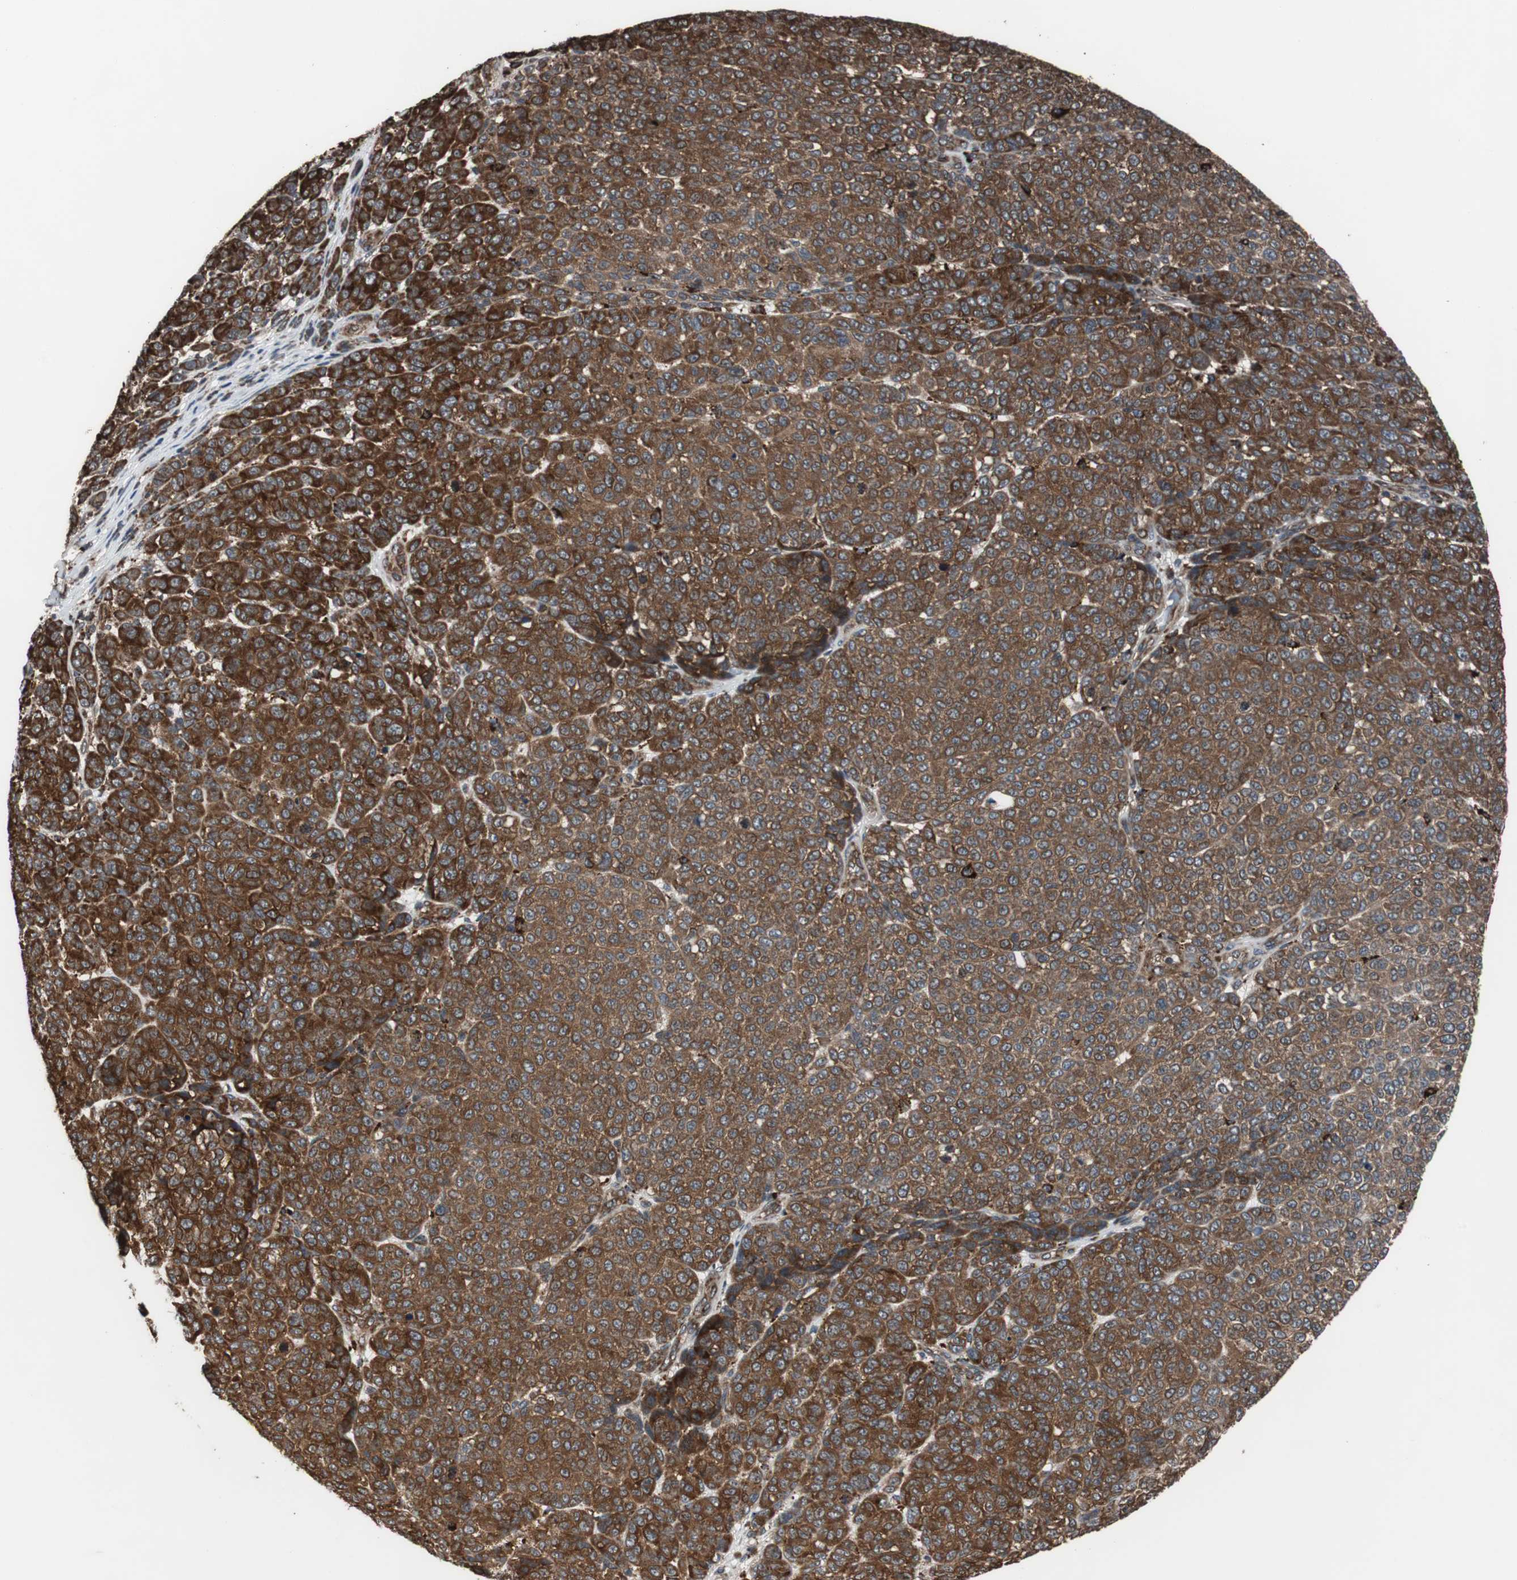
{"staining": {"intensity": "strong", "quantity": ">75%", "location": "cytoplasmic/membranous"}, "tissue": "melanoma", "cell_type": "Tumor cells", "image_type": "cancer", "snomed": [{"axis": "morphology", "description": "Malignant melanoma, NOS"}, {"axis": "topography", "description": "Skin"}], "caption": "High-magnification brightfield microscopy of melanoma stained with DAB (3,3'-diaminobenzidine) (brown) and counterstained with hematoxylin (blue). tumor cells exhibit strong cytoplasmic/membranous positivity is seen in about>75% of cells. Nuclei are stained in blue.", "gene": "USP10", "patient": {"sex": "male", "age": 59}}